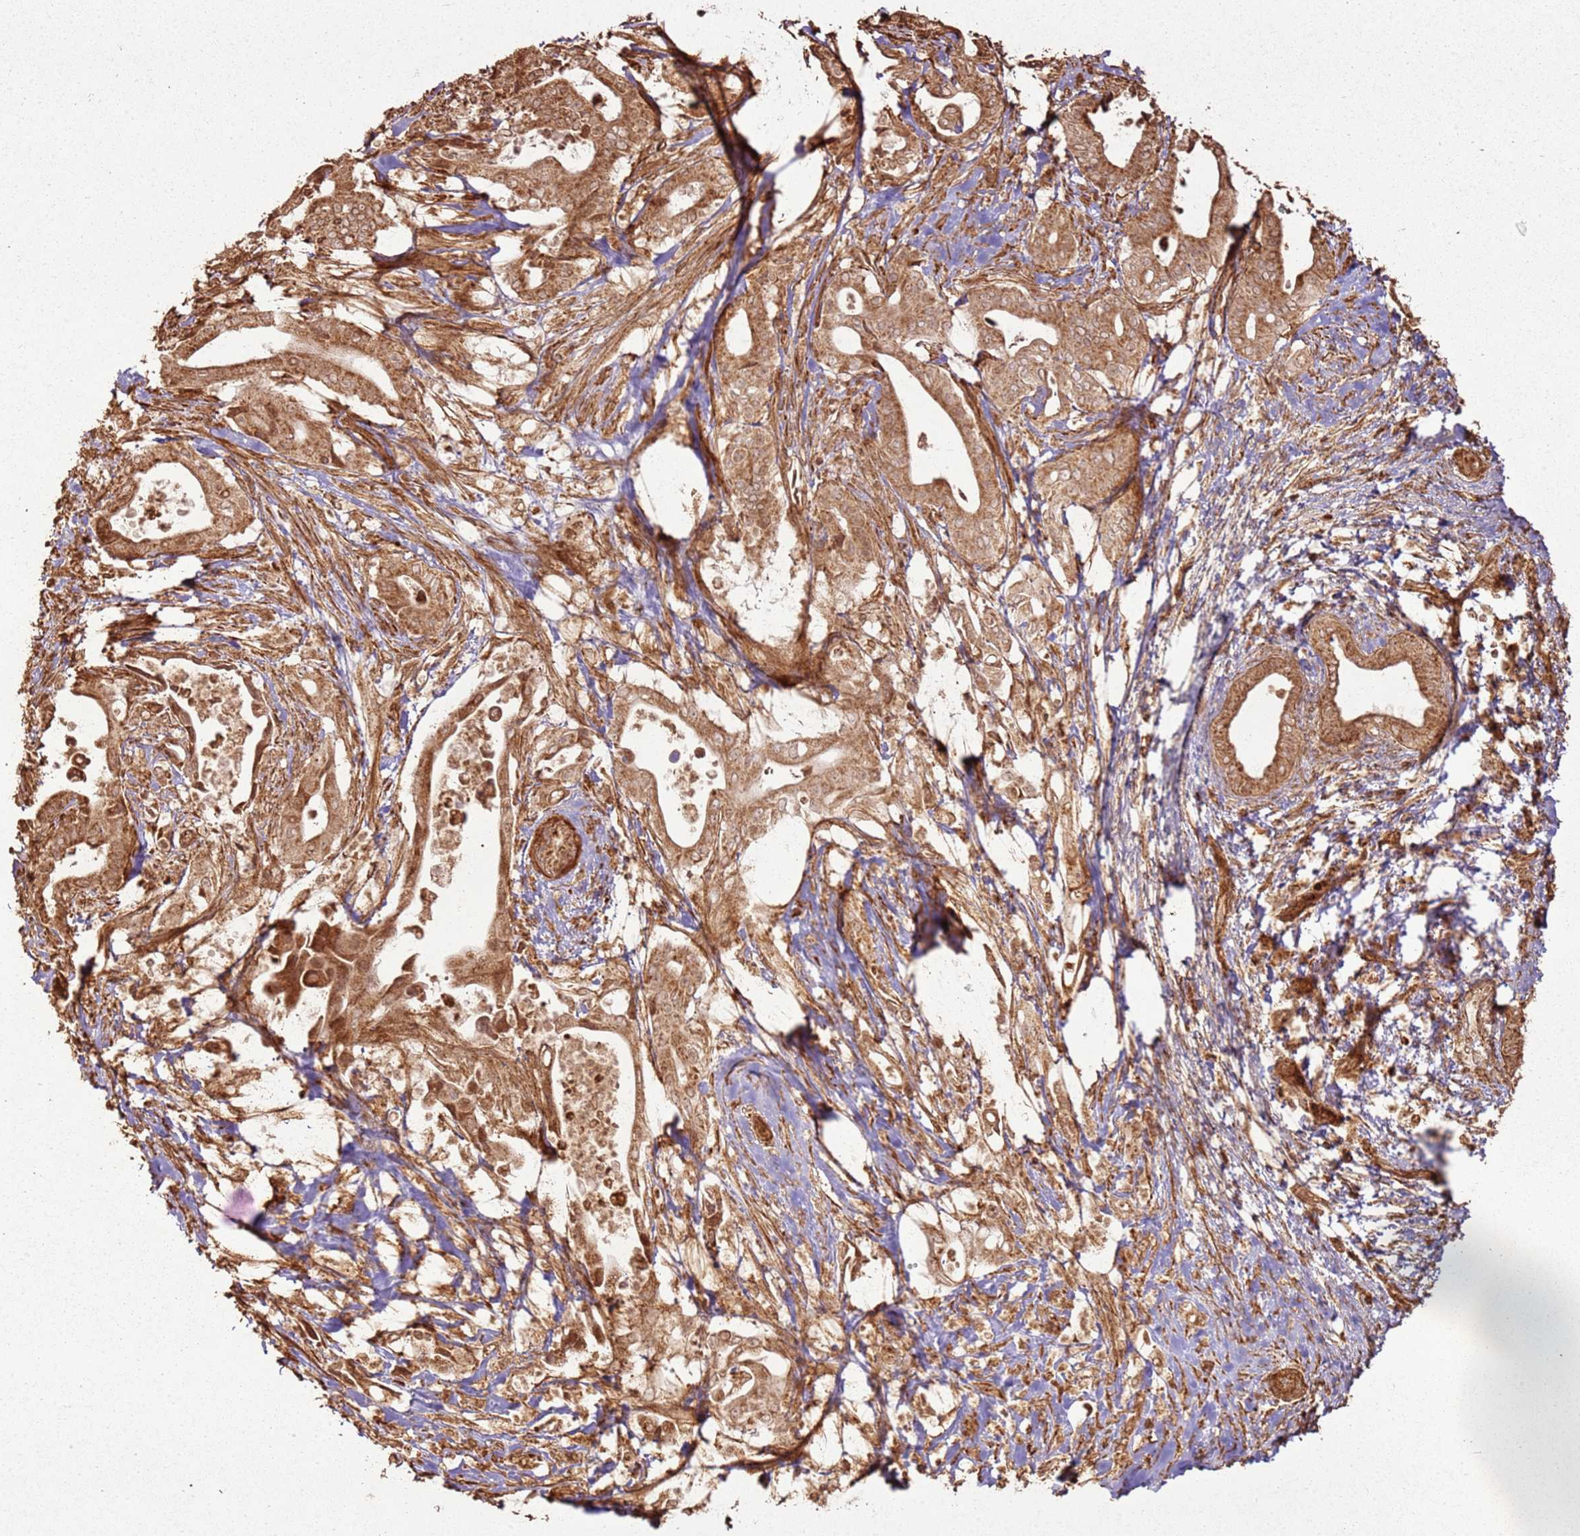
{"staining": {"intensity": "moderate", "quantity": ">75%", "location": "cytoplasmic/membranous"}, "tissue": "pancreatic cancer", "cell_type": "Tumor cells", "image_type": "cancer", "snomed": [{"axis": "morphology", "description": "Adenocarcinoma, NOS"}, {"axis": "topography", "description": "Pancreas"}], "caption": "The image shows staining of pancreatic cancer (adenocarcinoma), revealing moderate cytoplasmic/membranous protein positivity (brown color) within tumor cells.", "gene": "MRPS6", "patient": {"sex": "female", "age": 77}}